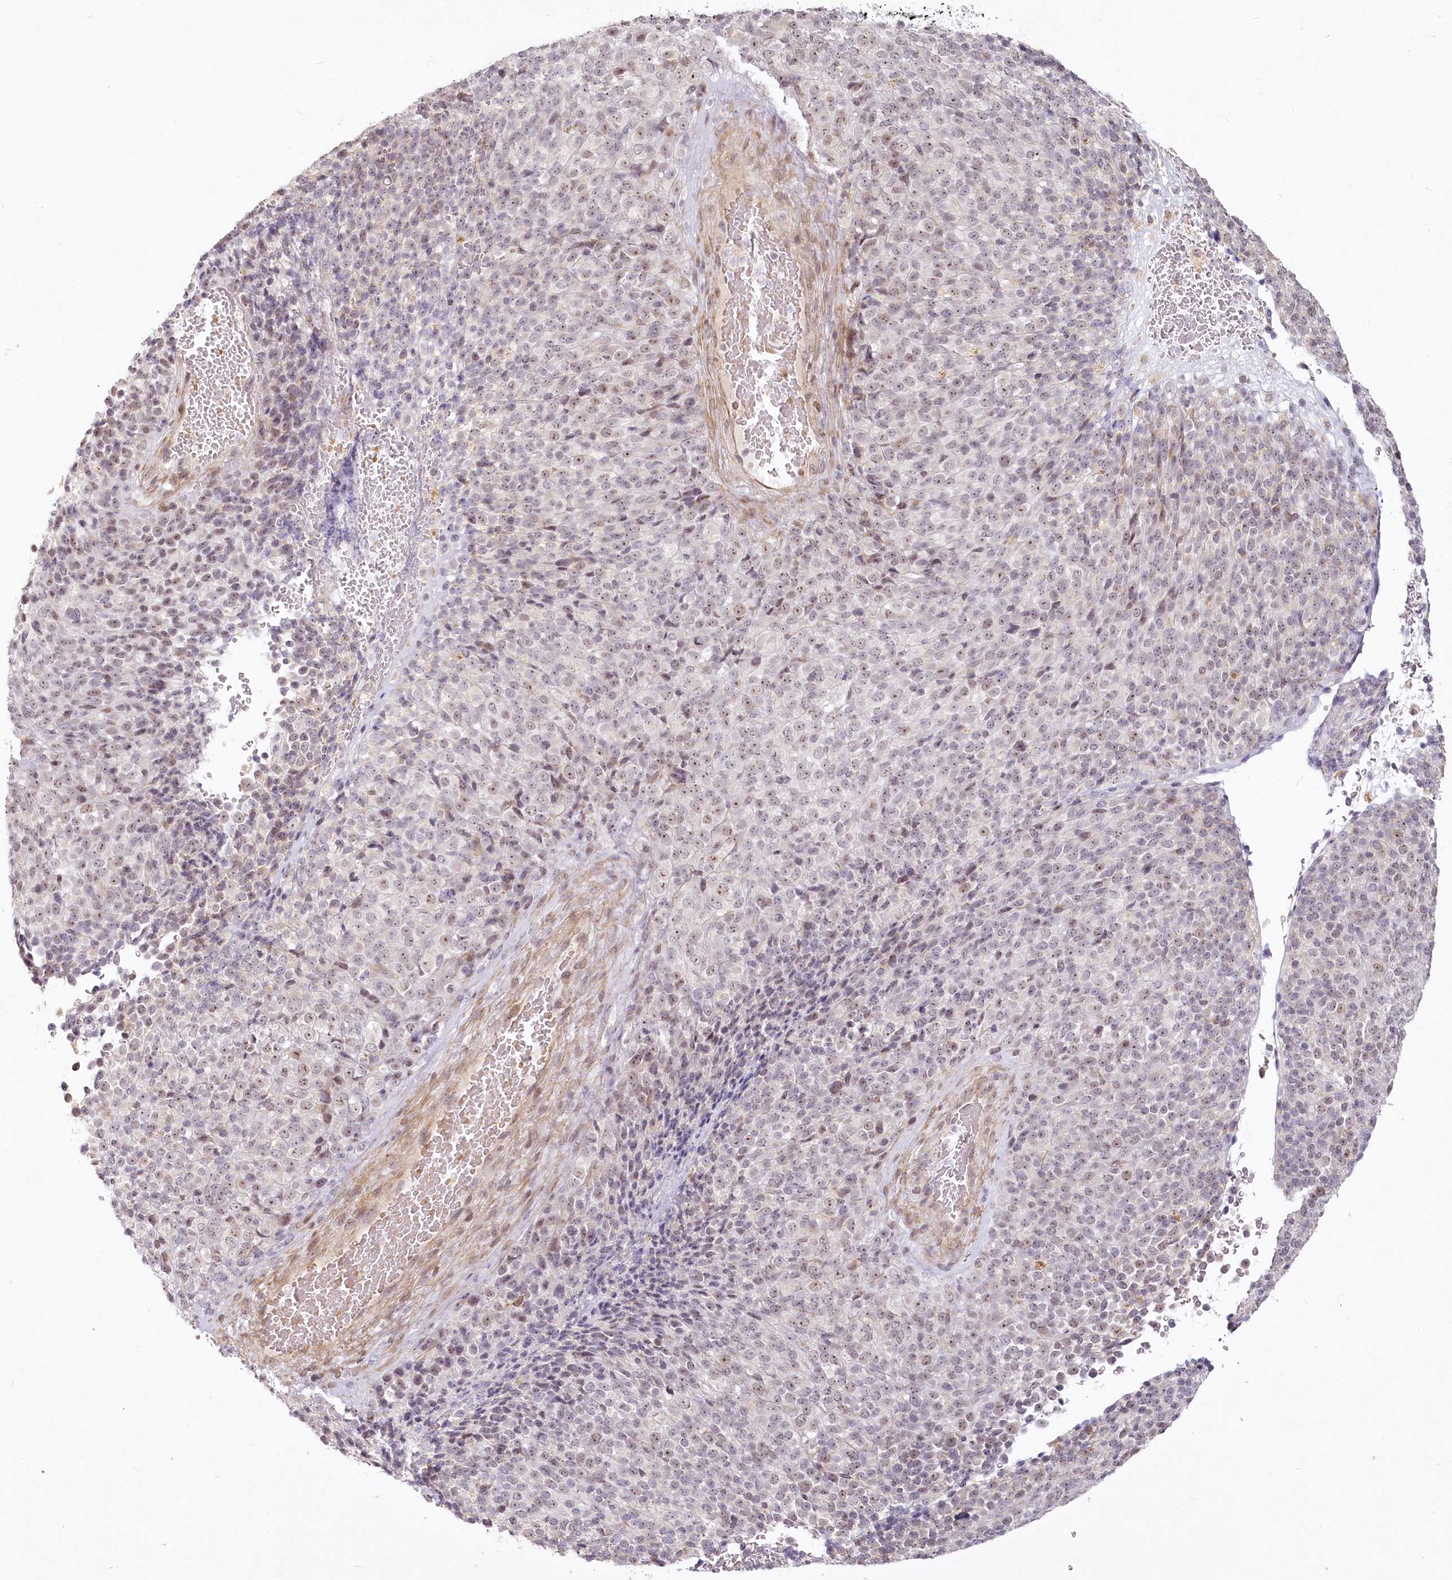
{"staining": {"intensity": "weak", "quantity": "25%-75%", "location": "nuclear"}, "tissue": "melanoma", "cell_type": "Tumor cells", "image_type": "cancer", "snomed": [{"axis": "morphology", "description": "Malignant melanoma, Metastatic site"}, {"axis": "topography", "description": "Brain"}], "caption": "Human malignant melanoma (metastatic site) stained for a protein (brown) displays weak nuclear positive positivity in approximately 25%-75% of tumor cells.", "gene": "EXOSC7", "patient": {"sex": "female", "age": 56}}